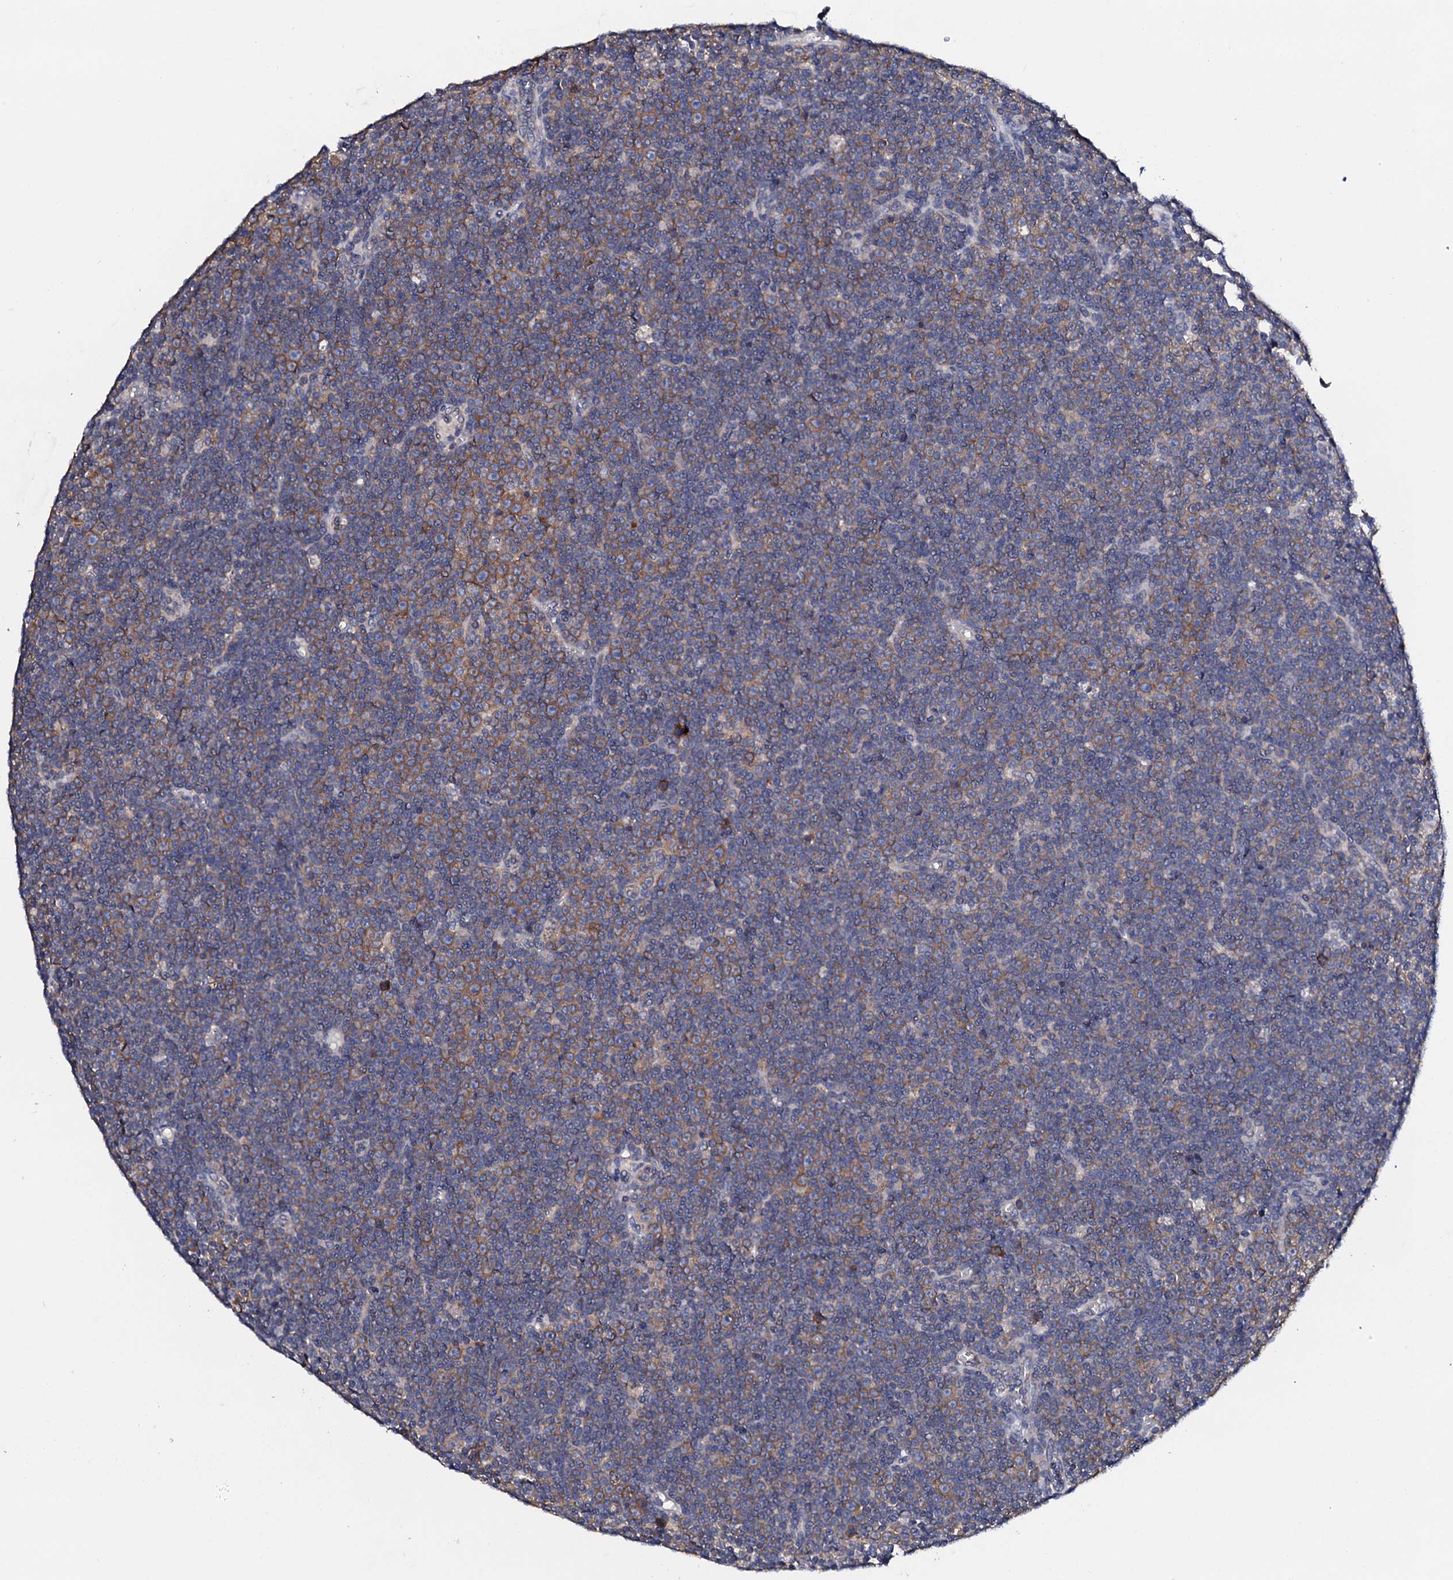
{"staining": {"intensity": "moderate", "quantity": "25%-75%", "location": "cytoplasmic/membranous"}, "tissue": "lymphoma", "cell_type": "Tumor cells", "image_type": "cancer", "snomed": [{"axis": "morphology", "description": "Malignant lymphoma, non-Hodgkin's type, Low grade"}, {"axis": "topography", "description": "Lymph node"}], "caption": "Immunohistochemical staining of lymphoma reveals moderate cytoplasmic/membranous protein staining in approximately 25%-75% of tumor cells.", "gene": "NUP58", "patient": {"sex": "female", "age": 67}}